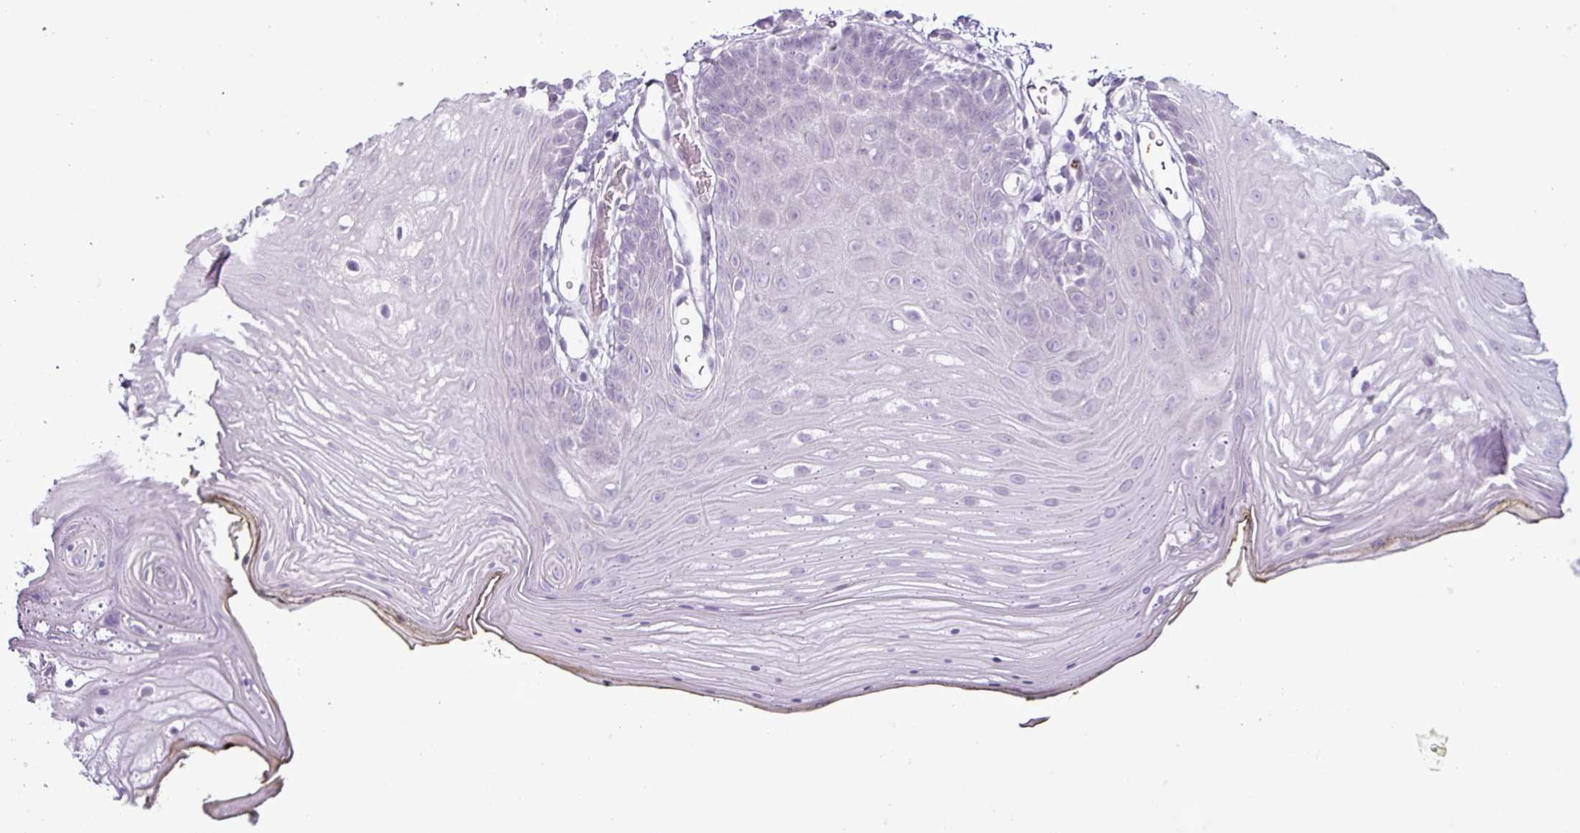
{"staining": {"intensity": "negative", "quantity": "none", "location": "none"}, "tissue": "oral mucosa", "cell_type": "Squamous epithelial cells", "image_type": "normal", "snomed": [{"axis": "morphology", "description": "Normal tissue, NOS"}, {"axis": "morphology", "description": "Squamous cell carcinoma, NOS"}, {"axis": "topography", "description": "Oral tissue"}, {"axis": "topography", "description": "Head-Neck"}], "caption": "IHC of normal human oral mucosa displays no positivity in squamous epithelial cells. (Brightfield microscopy of DAB (3,3'-diaminobenzidine) immunohistochemistry (IHC) at high magnification).", "gene": "TMEM178A", "patient": {"sex": "female", "age": 81}}